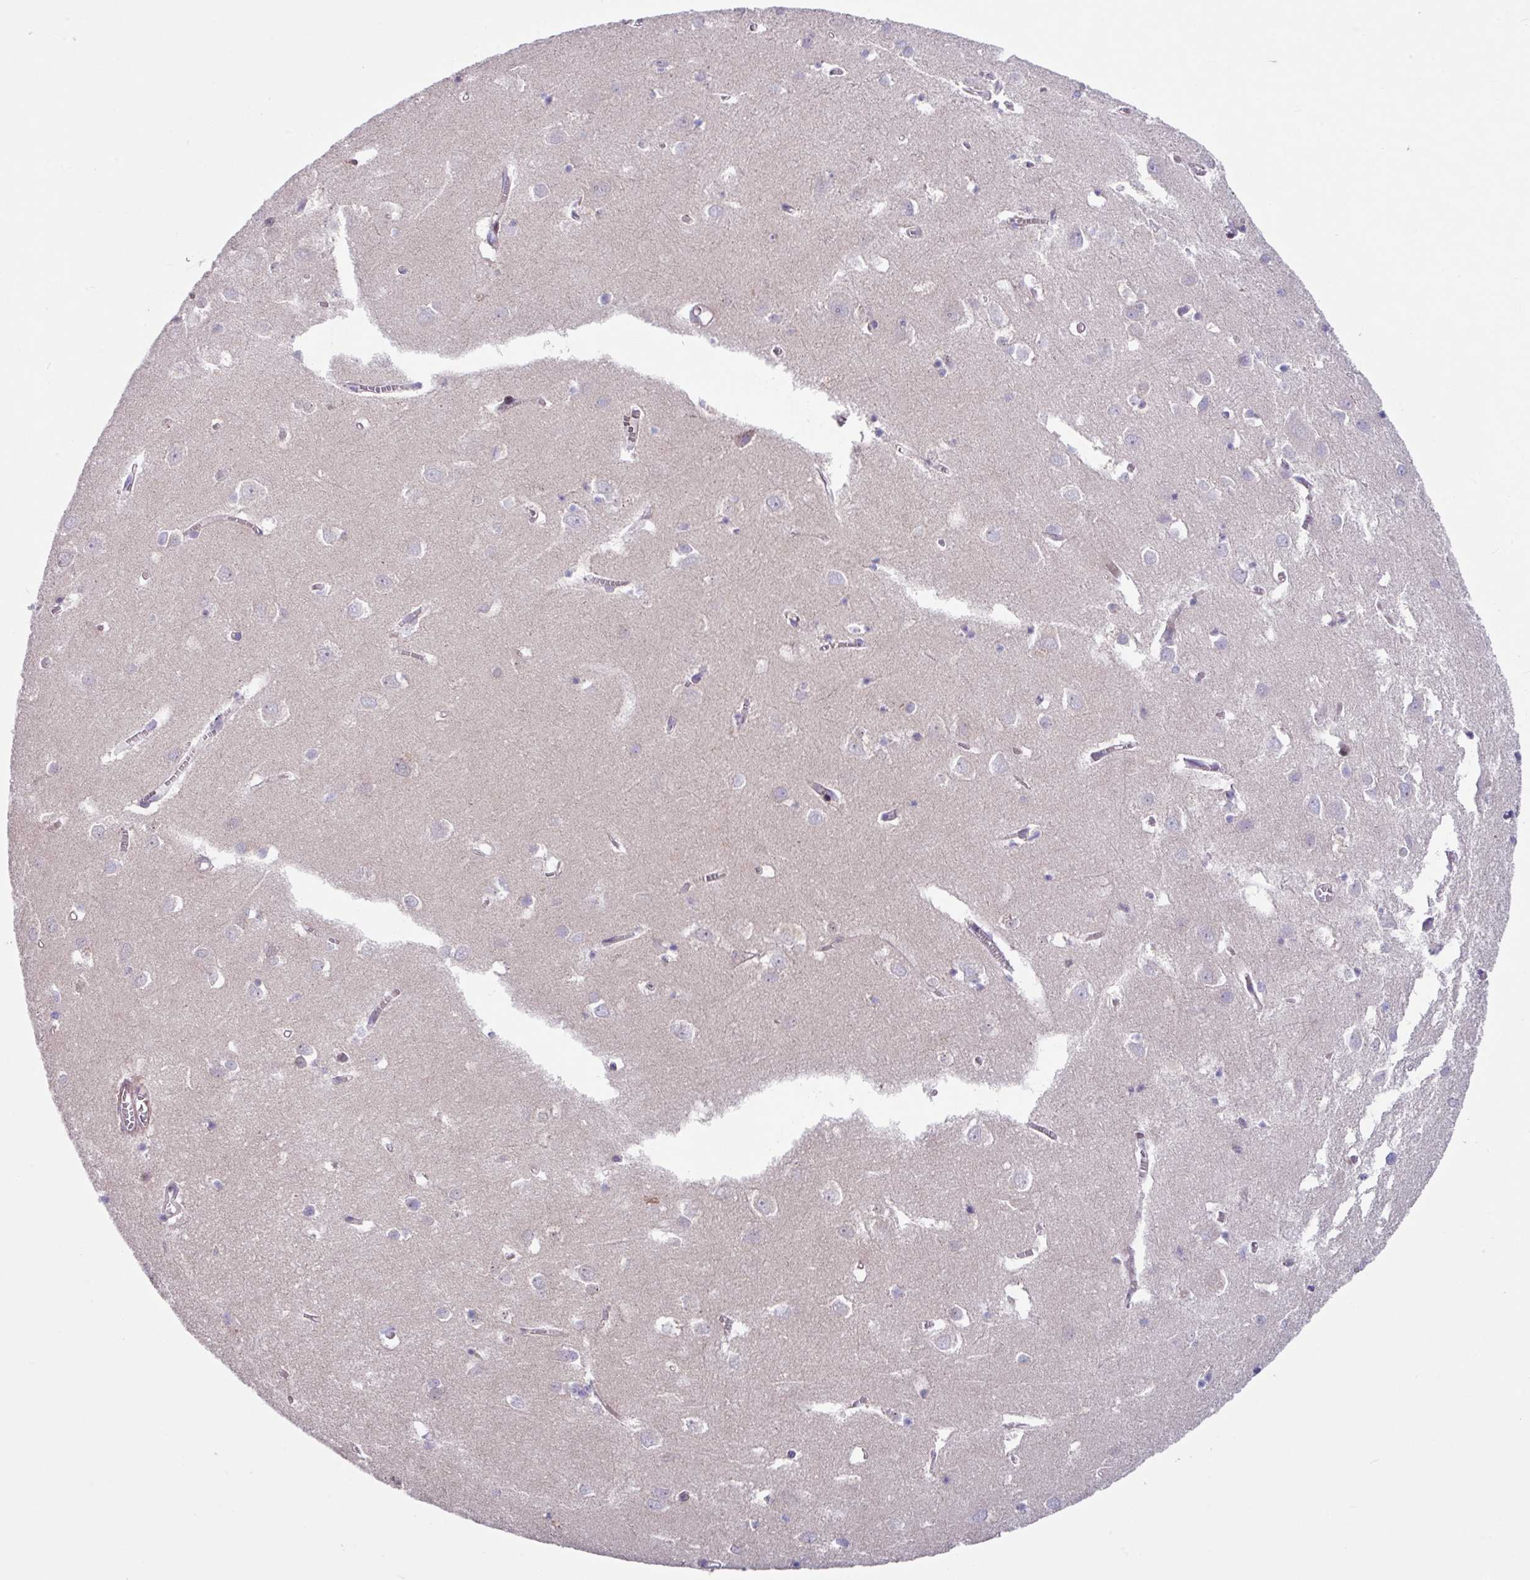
{"staining": {"intensity": "negative", "quantity": "none", "location": "none"}, "tissue": "cerebral cortex", "cell_type": "Endothelial cells", "image_type": "normal", "snomed": [{"axis": "morphology", "description": "Normal tissue, NOS"}, {"axis": "topography", "description": "Cerebral cortex"}], "caption": "An IHC micrograph of benign cerebral cortex is shown. There is no staining in endothelial cells of cerebral cortex.", "gene": "IQCJ", "patient": {"sex": "male", "age": 70}}